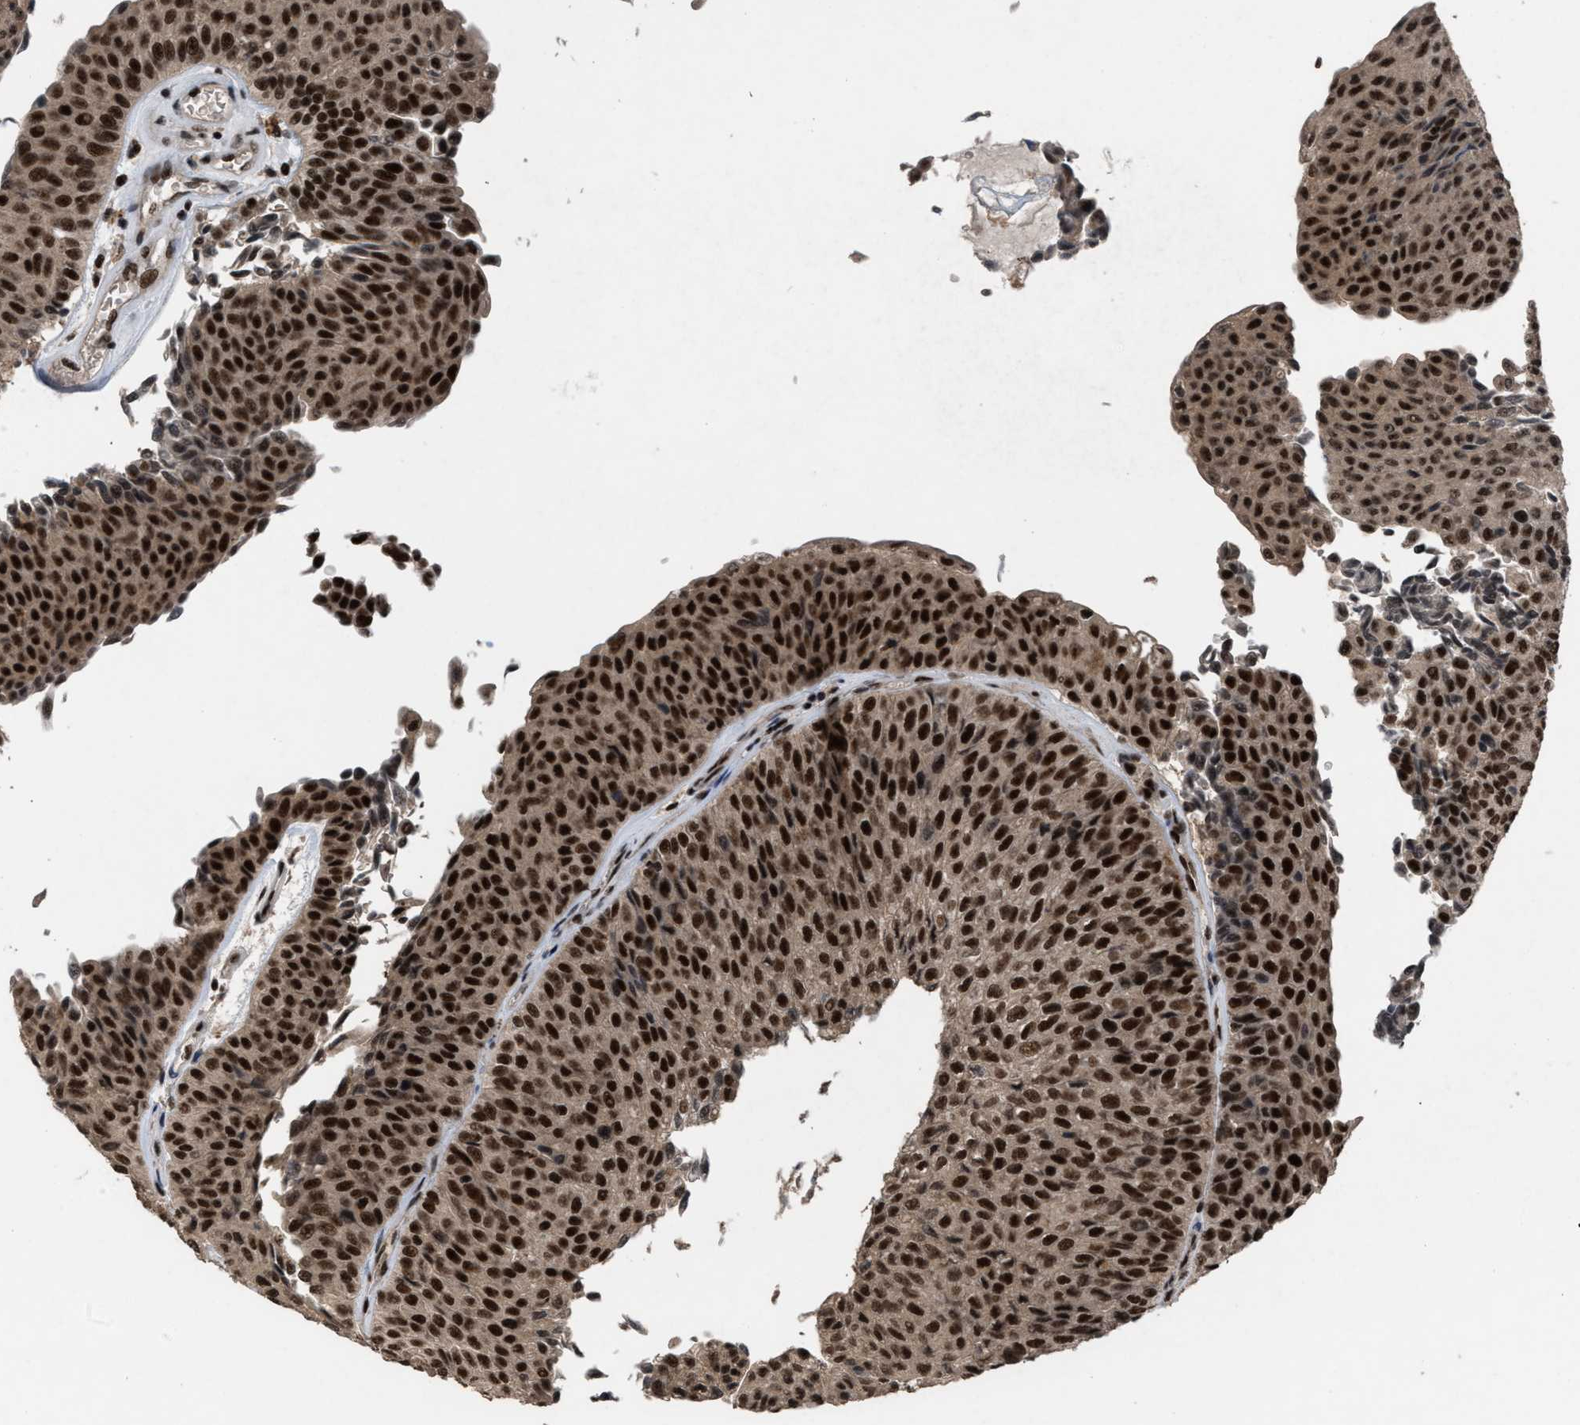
{"staining": {"intensity": "strong", "quantity": ">75%", "location": "nuclear"}, "tissue": "urothelial cancer", "cell_type": "Tumor cells", "image_type": "cancer", "snomed": [{"axis": "morphology", "description": "Urothelial carcinoma, Low grade"}, {"axis": "topography", "description": "Urinary bladder"}], "caption": "A high amount of strong nuclear expression is identified in approximately >75% of tumor cells in urothelial carcinoma (low-grade) tissue.", "gene": "PRPF4", "patient": {"sex": "male", "age": 78}}